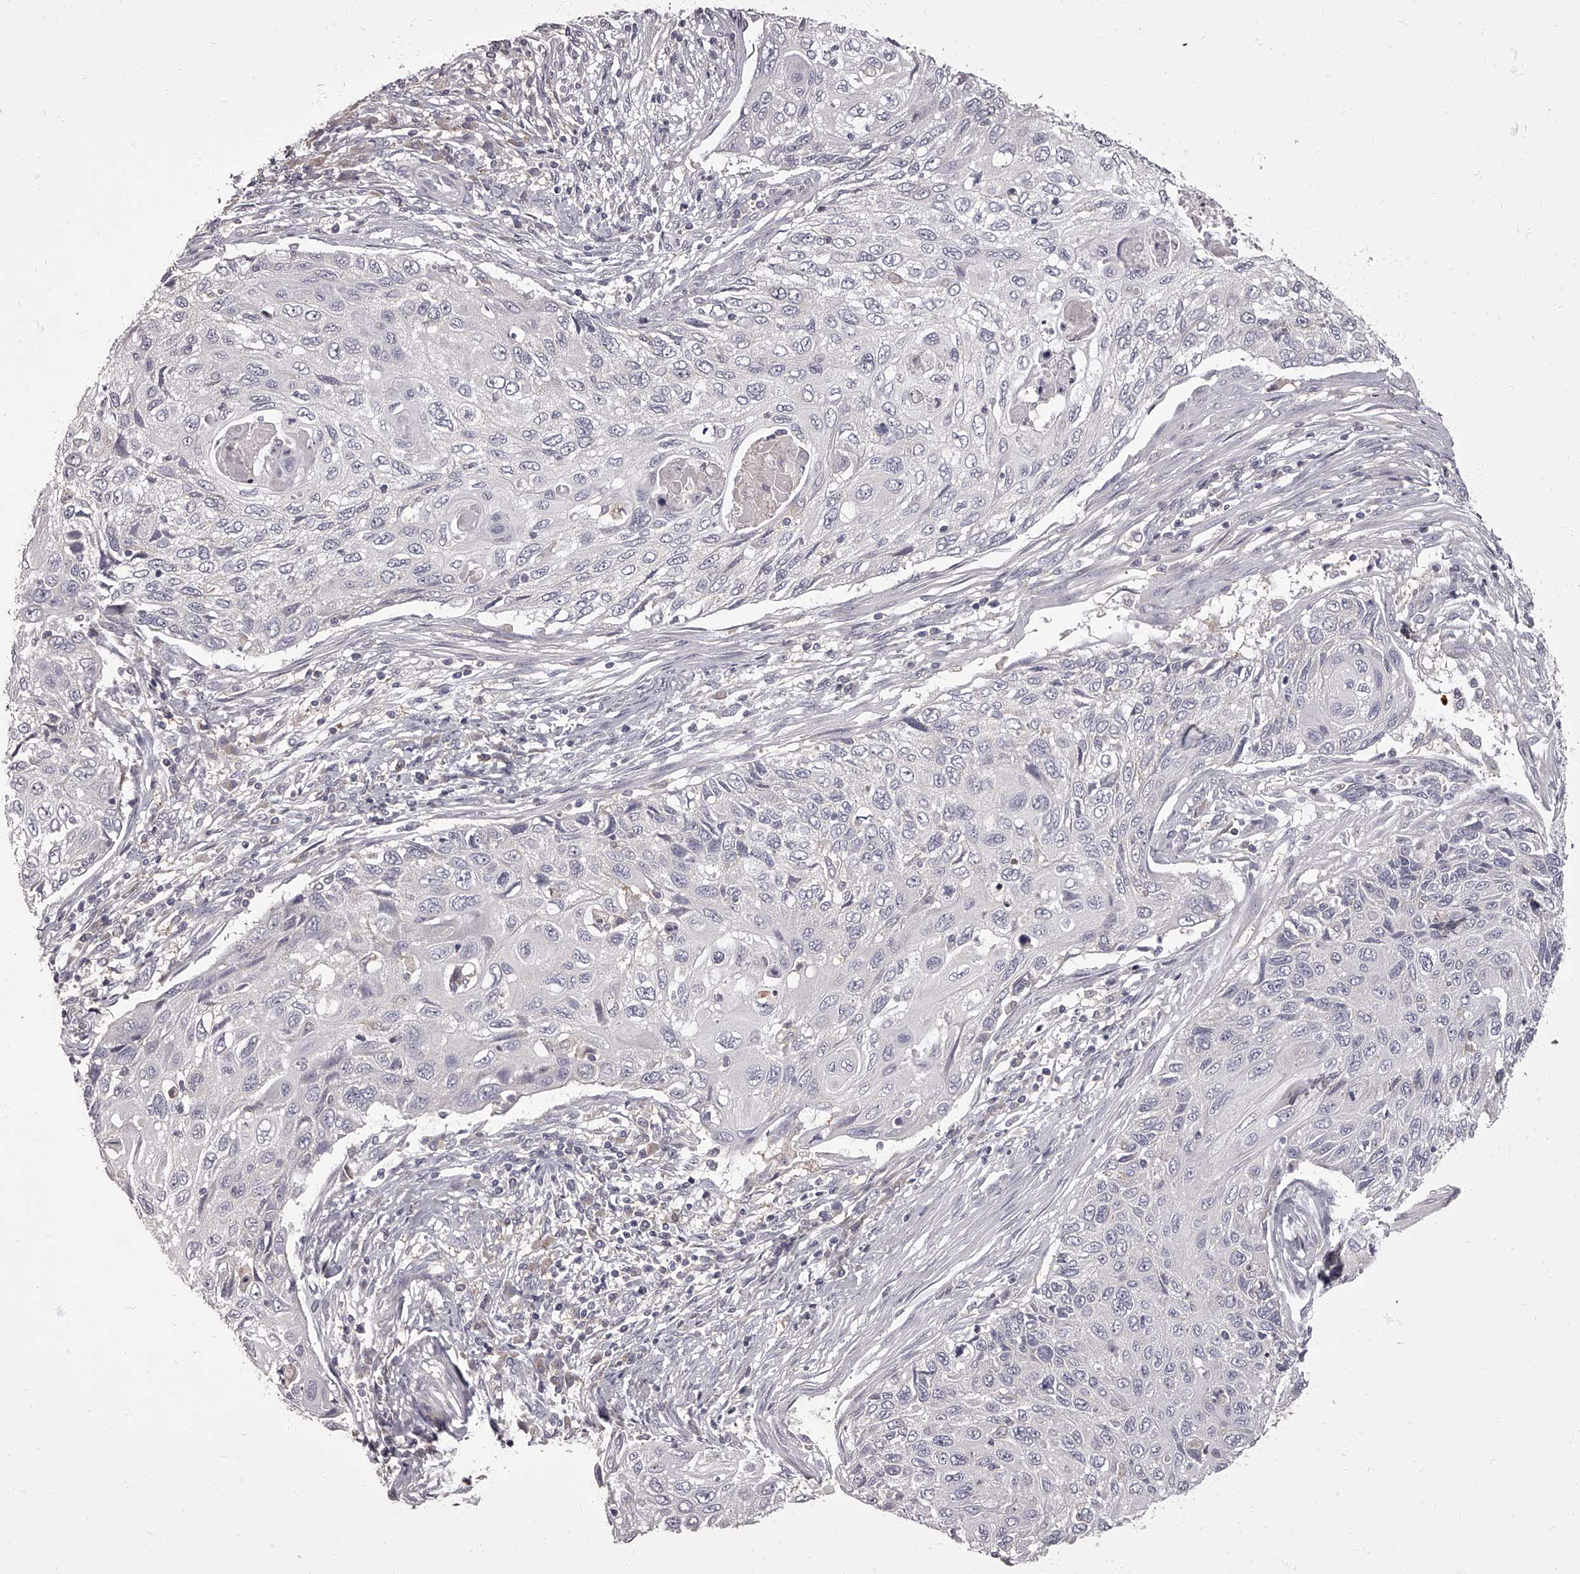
{"staining": {"intensity": "negative", "quantity": "none", "location": "none"}, "tissue": "cervical cancer", "cell_type": "Tumor cells", "image_type": "cancer", "snomed": [{"axis": "morphology", "description": "Squamous cell carcinoma, NOS"}, {"axis": "topography", "description": "Cervix"}], "caption": "This is a image of IHC staining of squamous cell carcinoma (cervical), which shows no staining in tumor cells. (DAB IHC with hematoxylin counter stain).", "gene": "APEH", "patient": {"sex": "female", "age": 70}}